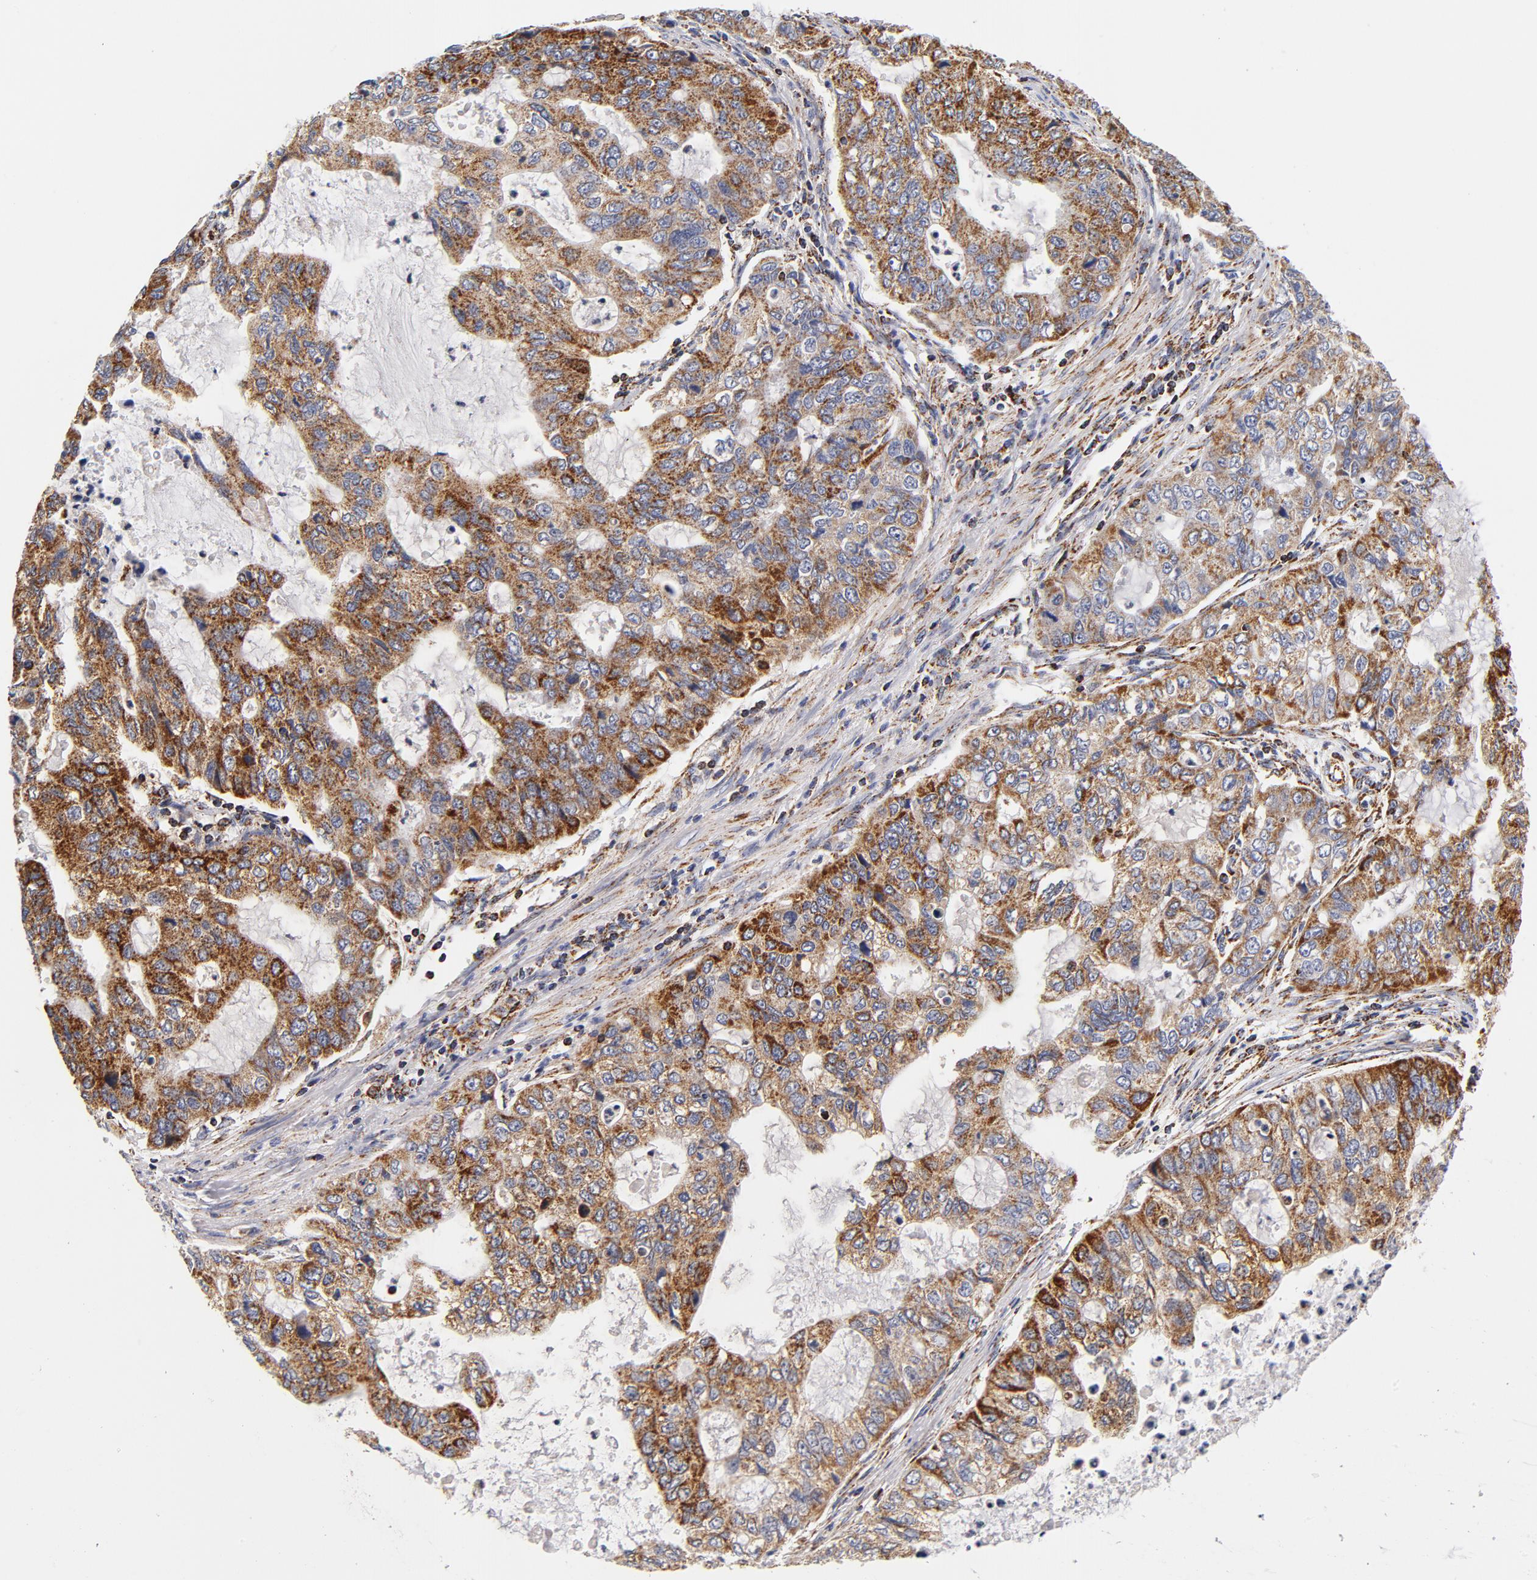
{"staining": {"intensity": "moderate", "quantity": ">75%", "location": "cytoplasmic/membranous"}, "tissue": "stomach cancer", "cell_type": "Tumor cells", "image_type": "cancer", "snomed": [{"axis": "morphology", "description": "Adenocarcinoma, NOS"}, {"axis": "topography", "description": "Stomach, upper"}], "caption": "Immunohistochemical staining of human stomach cancer reveals medium levels of moderate cytoplasmic/membranous expression in approximately >75% of tumor cells.", "gene": "ECHS1", "patient": {"sex": "female", "age": 52}}